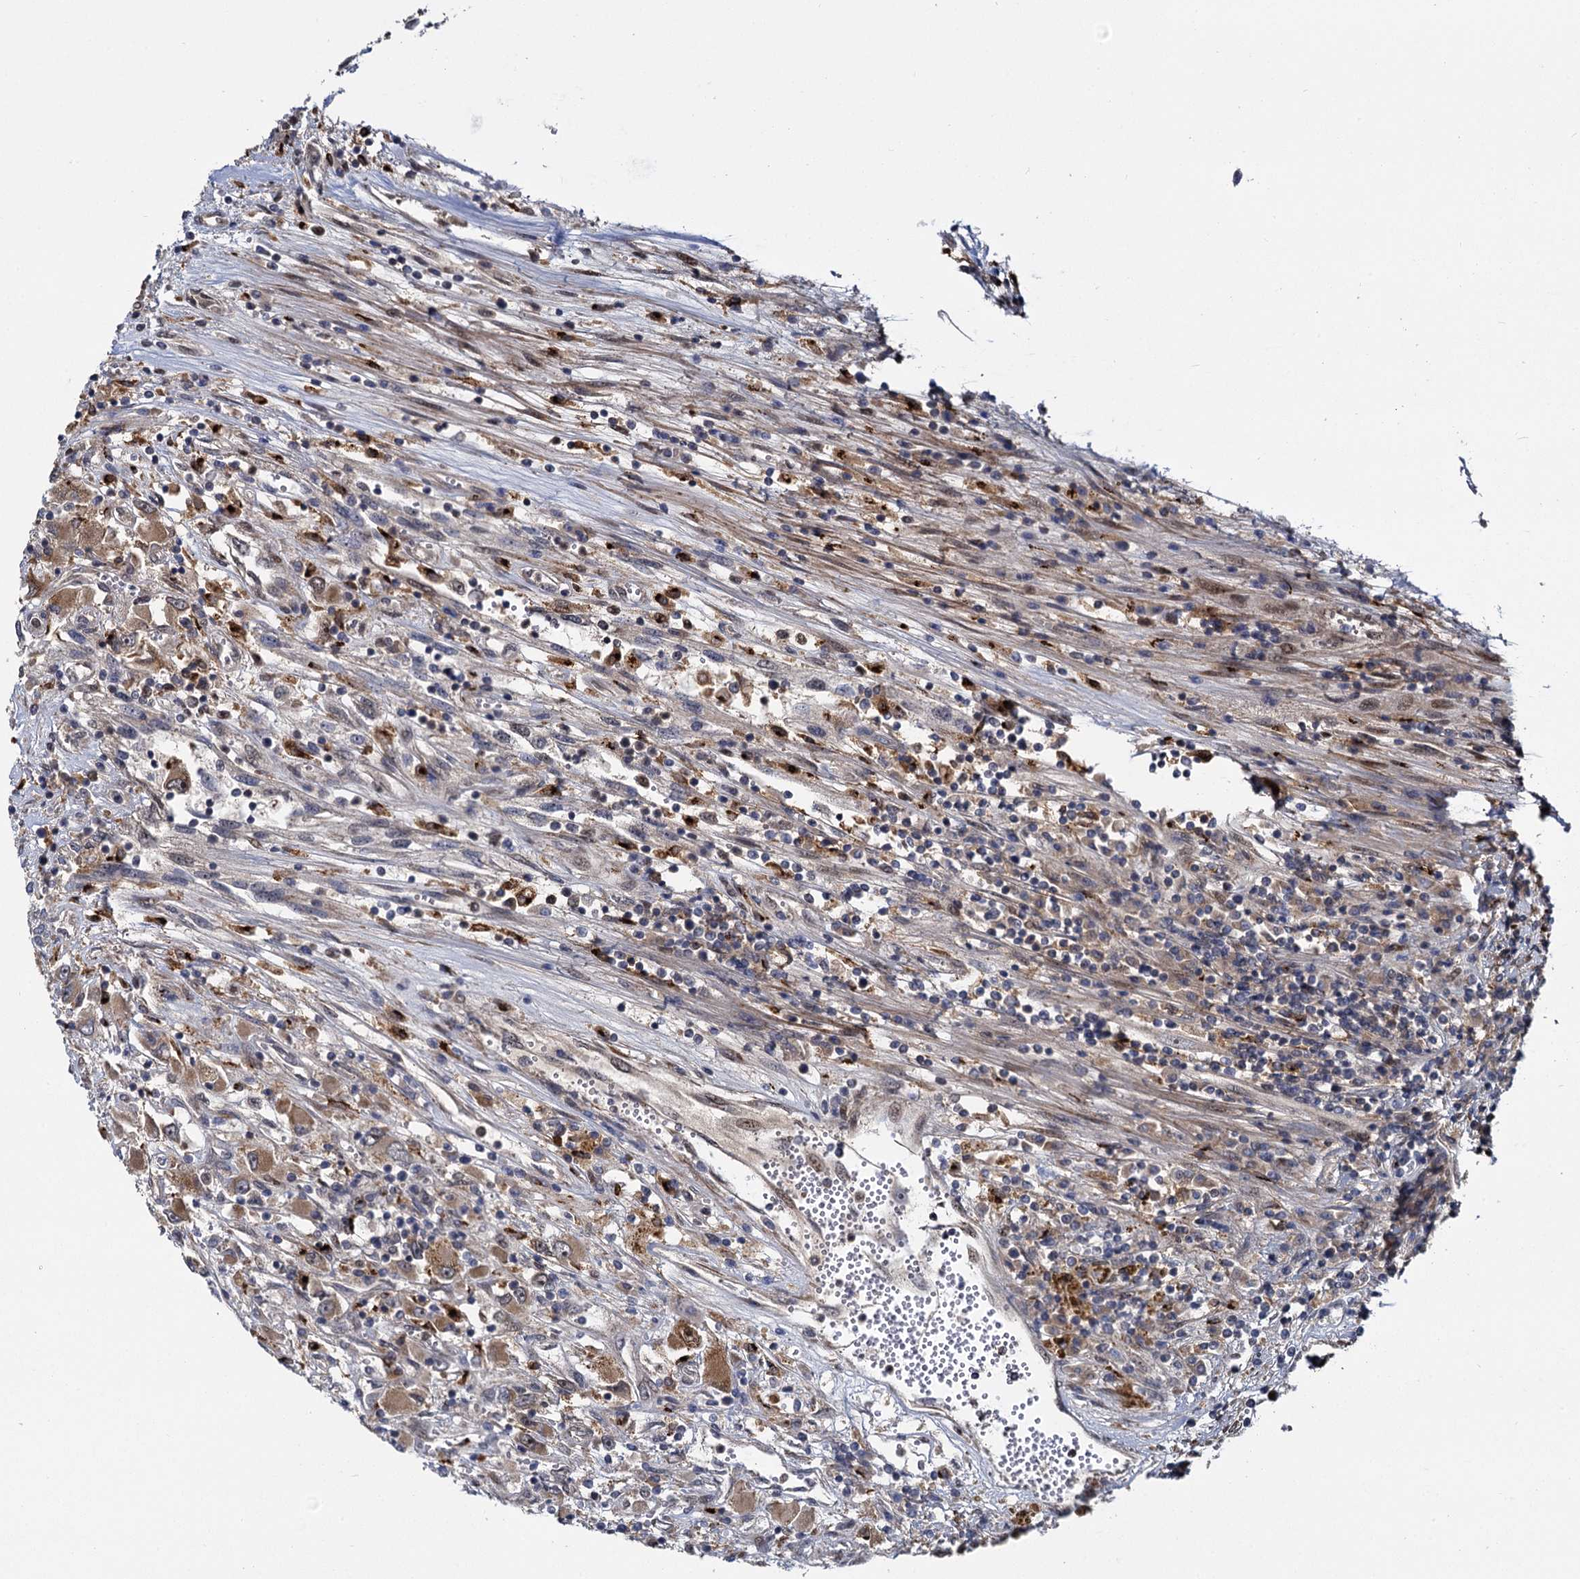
{"staining": {"intensity": "moderate", "quantity": ">75%", "location": "cytoplasmic/membranous"}, "tissue": "renal cancer", "cell_type": "Tumor cells", "image_type": "cancer", "snomed": [{"axis": "morphology", "description": "Adenocarcinoma, NOS"}, {"axis": "topography", "description": "Kidney"}], "caption": "A photomicrograph of human renal cancer (adenocarcinoma) stained for a protein exhibits moderate cytoplasmic/membranous brown staining in tumor cells.", "gene": "GAL3ST4", "patient": {"sex": "female", "age": 52}}